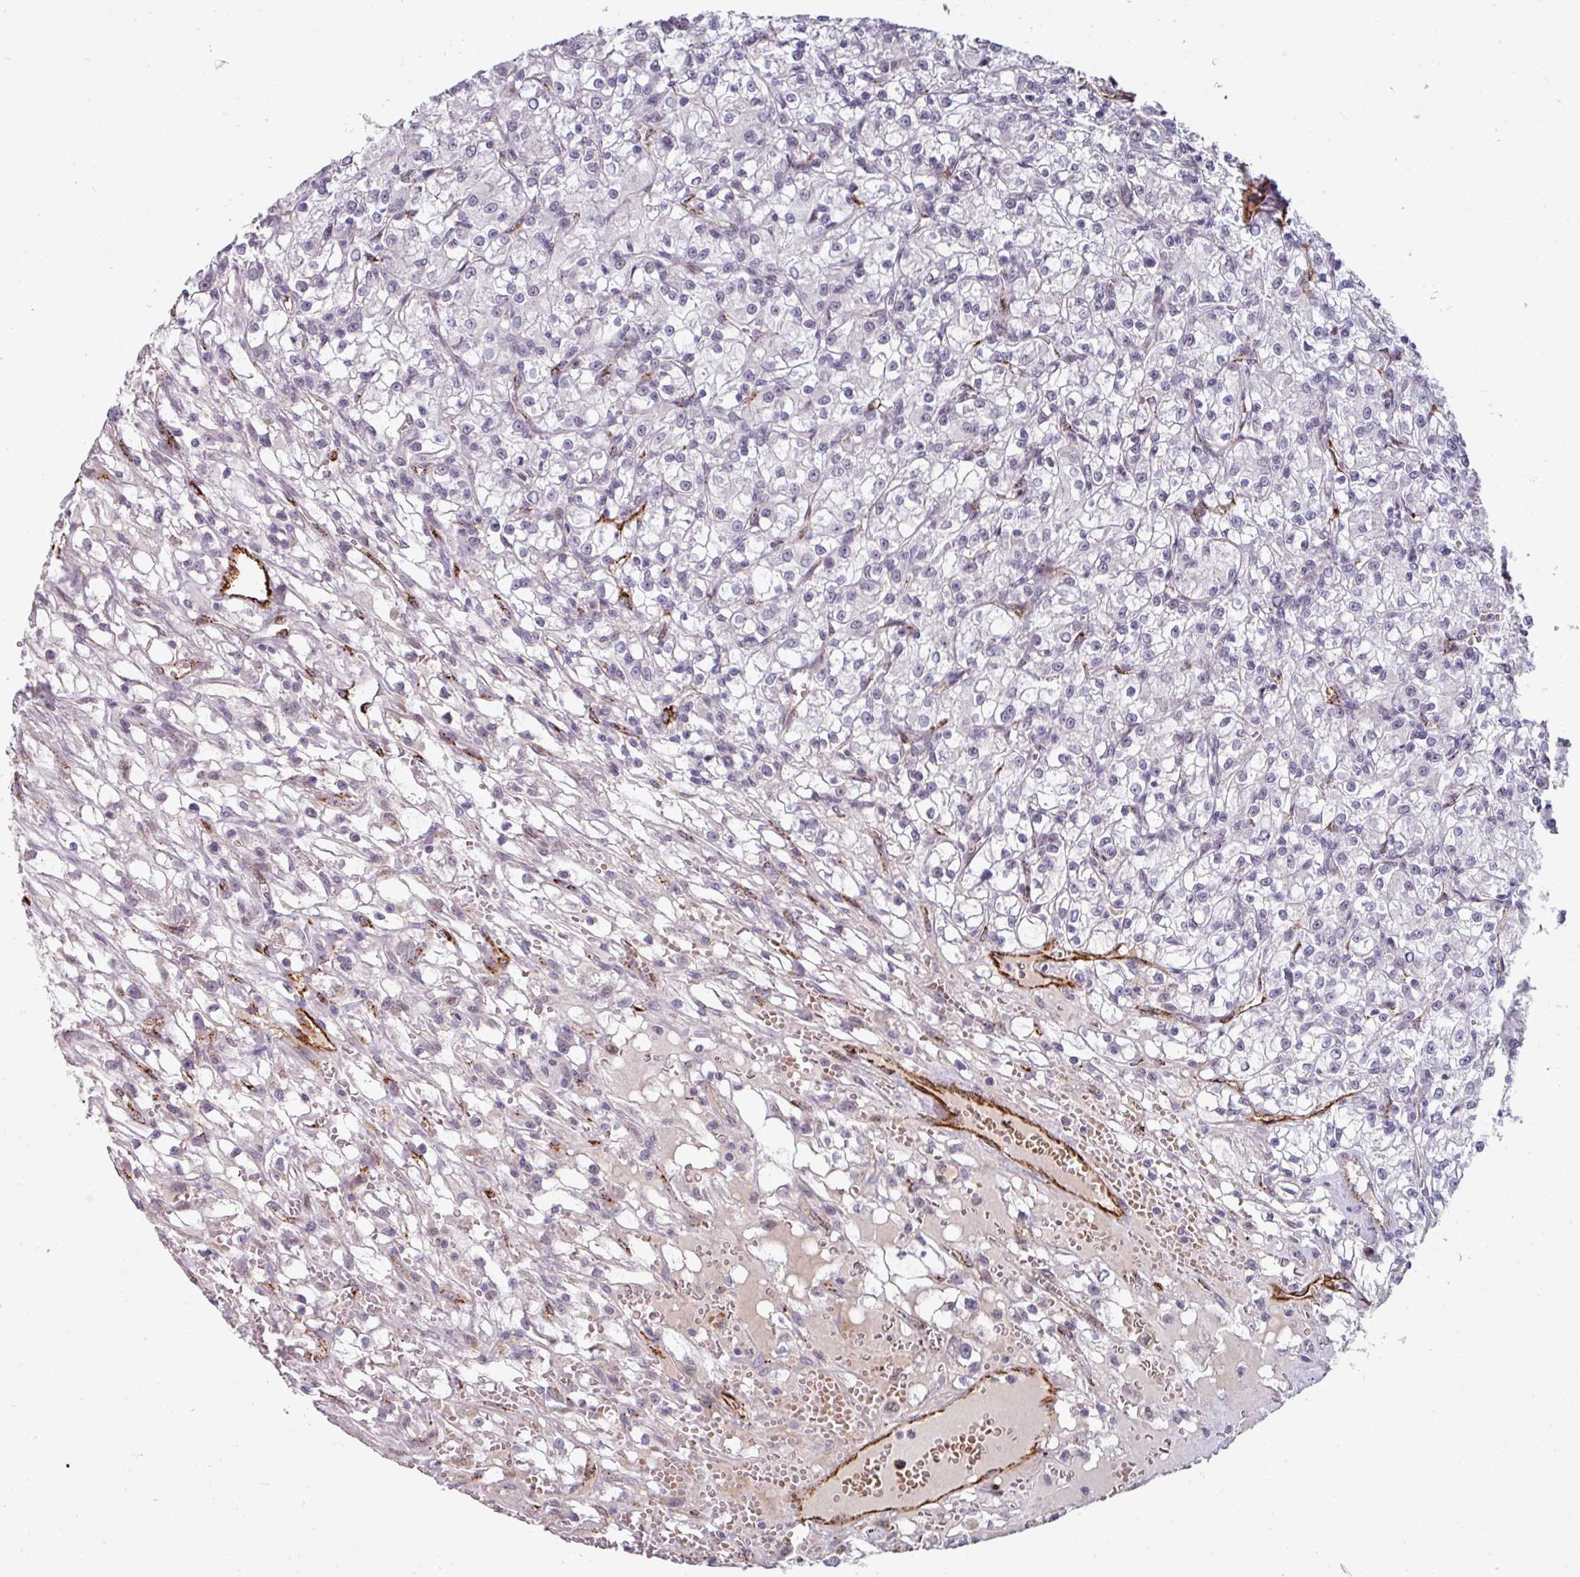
{"staining": {"intensity": "negative", "quantity": "none", "location": "none"}, "tissue": "renal cancer", "cell_type": "Tumor cells", "image_type": "cancer", "snomed": [{"axis": "morphology", "description": "Adenocarcinoma, NOS"}, {"axis": "topography", "description": "Kidney"}], "caption": "Adenocarcinoma (renal) was stained to show a protein in brown. There is no significant positivity in tumor cells.", "gene": "SIDT2", "patient": {"sex": "female", "age": 59}}